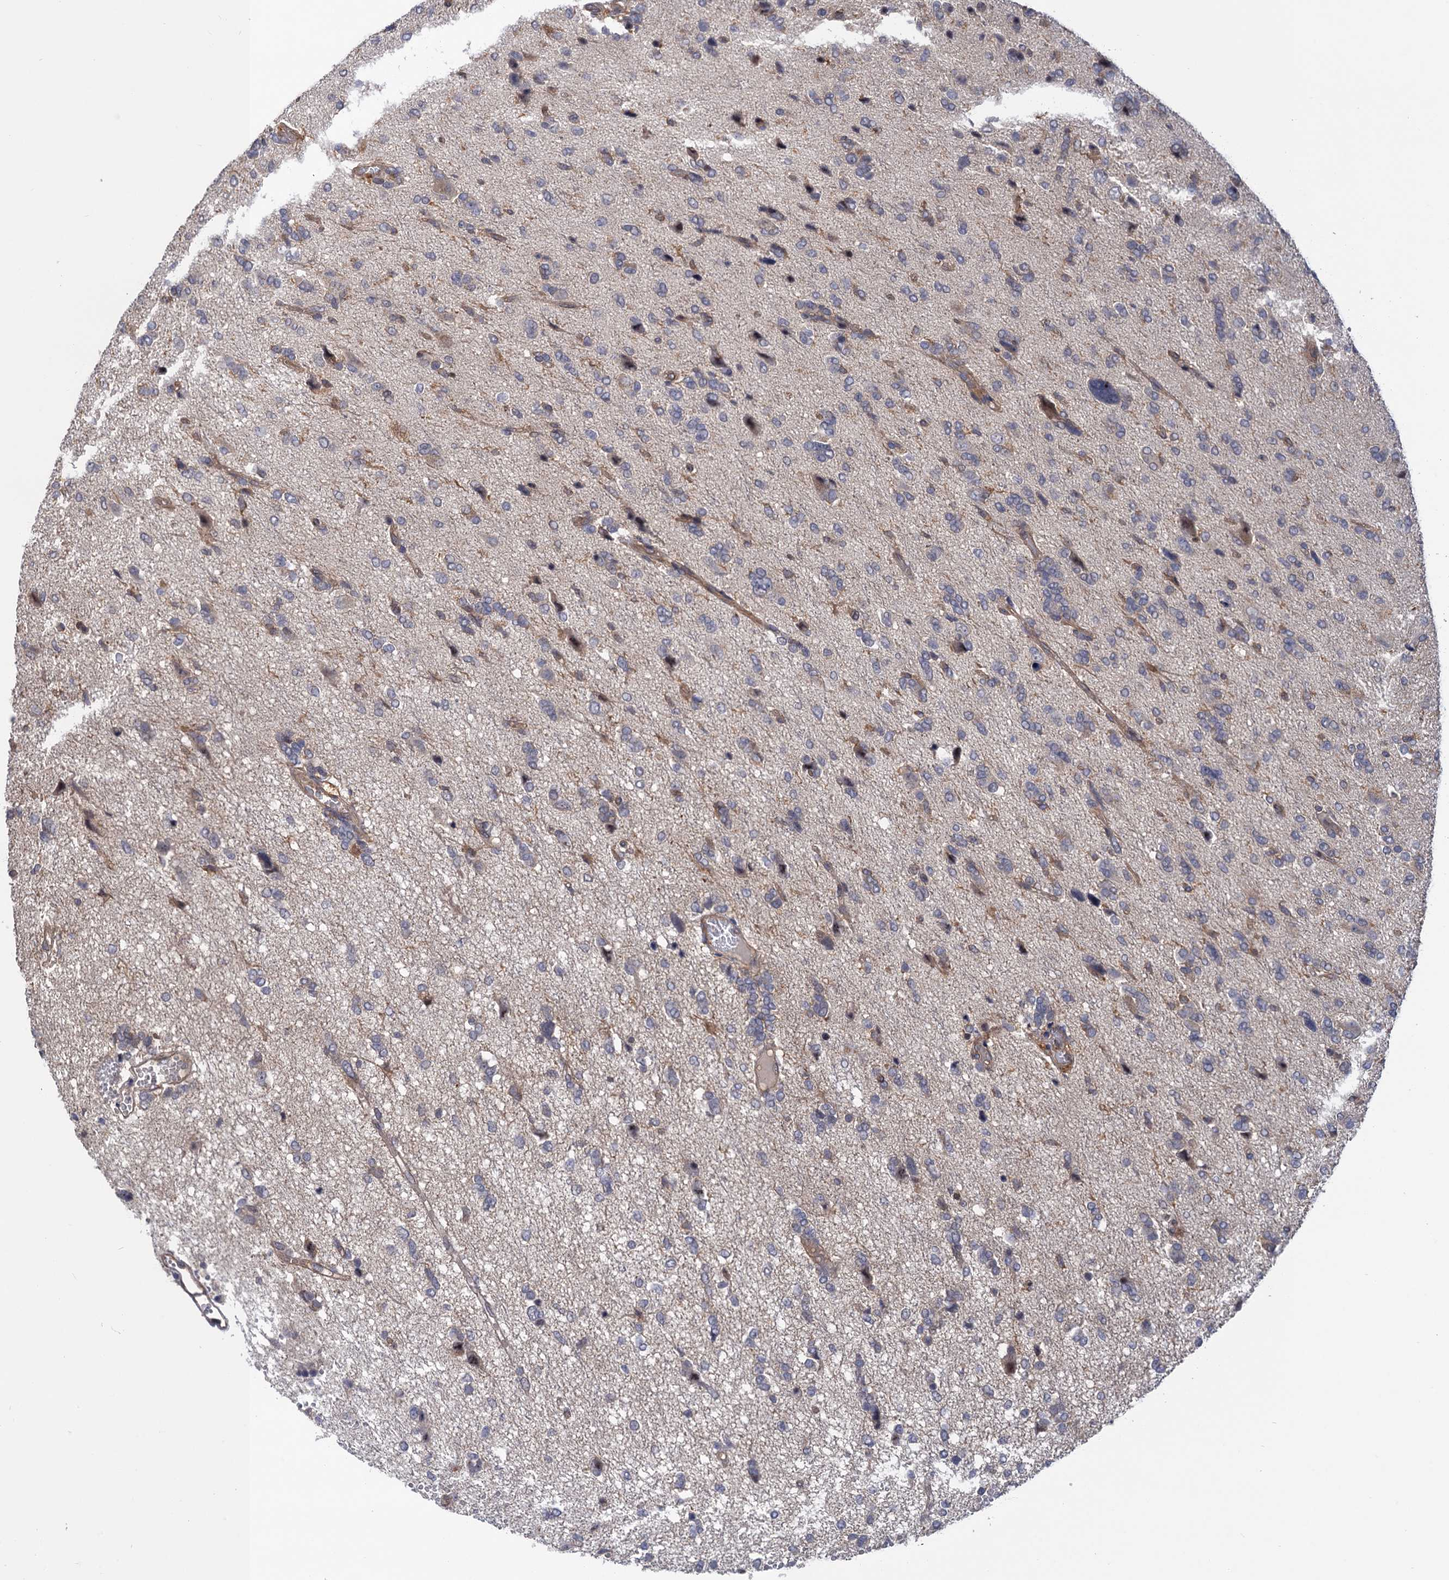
{"staining": {"intensity": "negative", "quantity": "none", "location": "none"}, "tissue": "glioma", "cell_type": "Tumor cells", "image_type": "cancer", "snomed": [{"axis": "morphology", "description": "Glioma, malignant, High grade"}, {"axis": "topography", "description": "Brain"}], "caption": "The micrograph displays no staining of tumor cells in high-grade glioma (malignant).", "gene": "NEK8", "patient": {"sex": "female", "age": 59}}